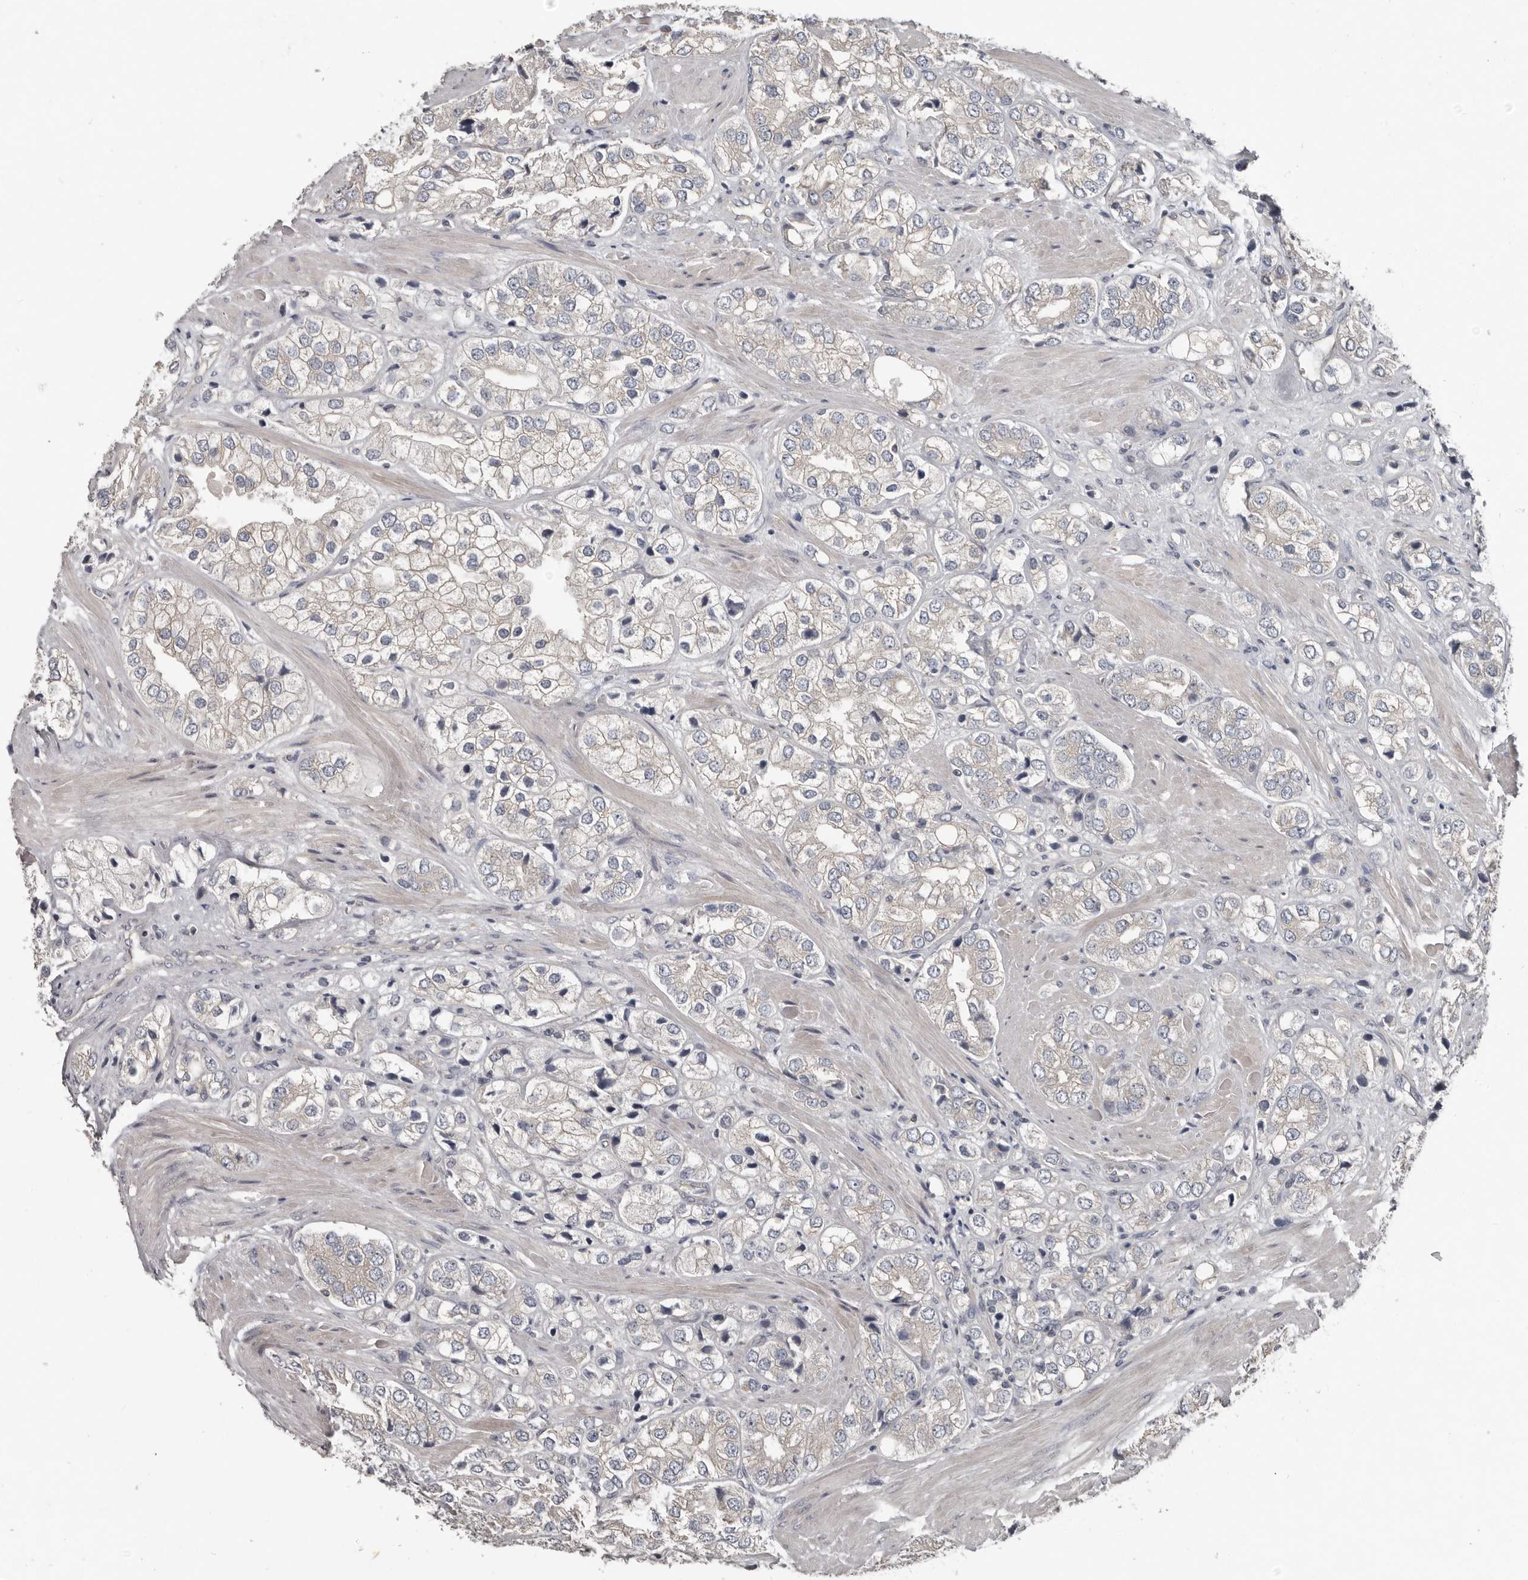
{"staining": {"intensity": "negative", "quantity": "none", "location": "none"}, "tissue": "prostate cancer", "cell_type": "Tumor cells", "image_type": "cancer", "snomed": [{"axis": "morphology", "description": "Adenocarcinoma, High grade"}, {"axis": "topography", "description": "Prostate"}], "caption": "Tumor cells are negative for protein expression in human prostate cancer. (Immunohistochemistry (ihc), brightfield microscopy, high magnification).", "gene": "CA6", "patient": {"sex": "male", "age": 50}}